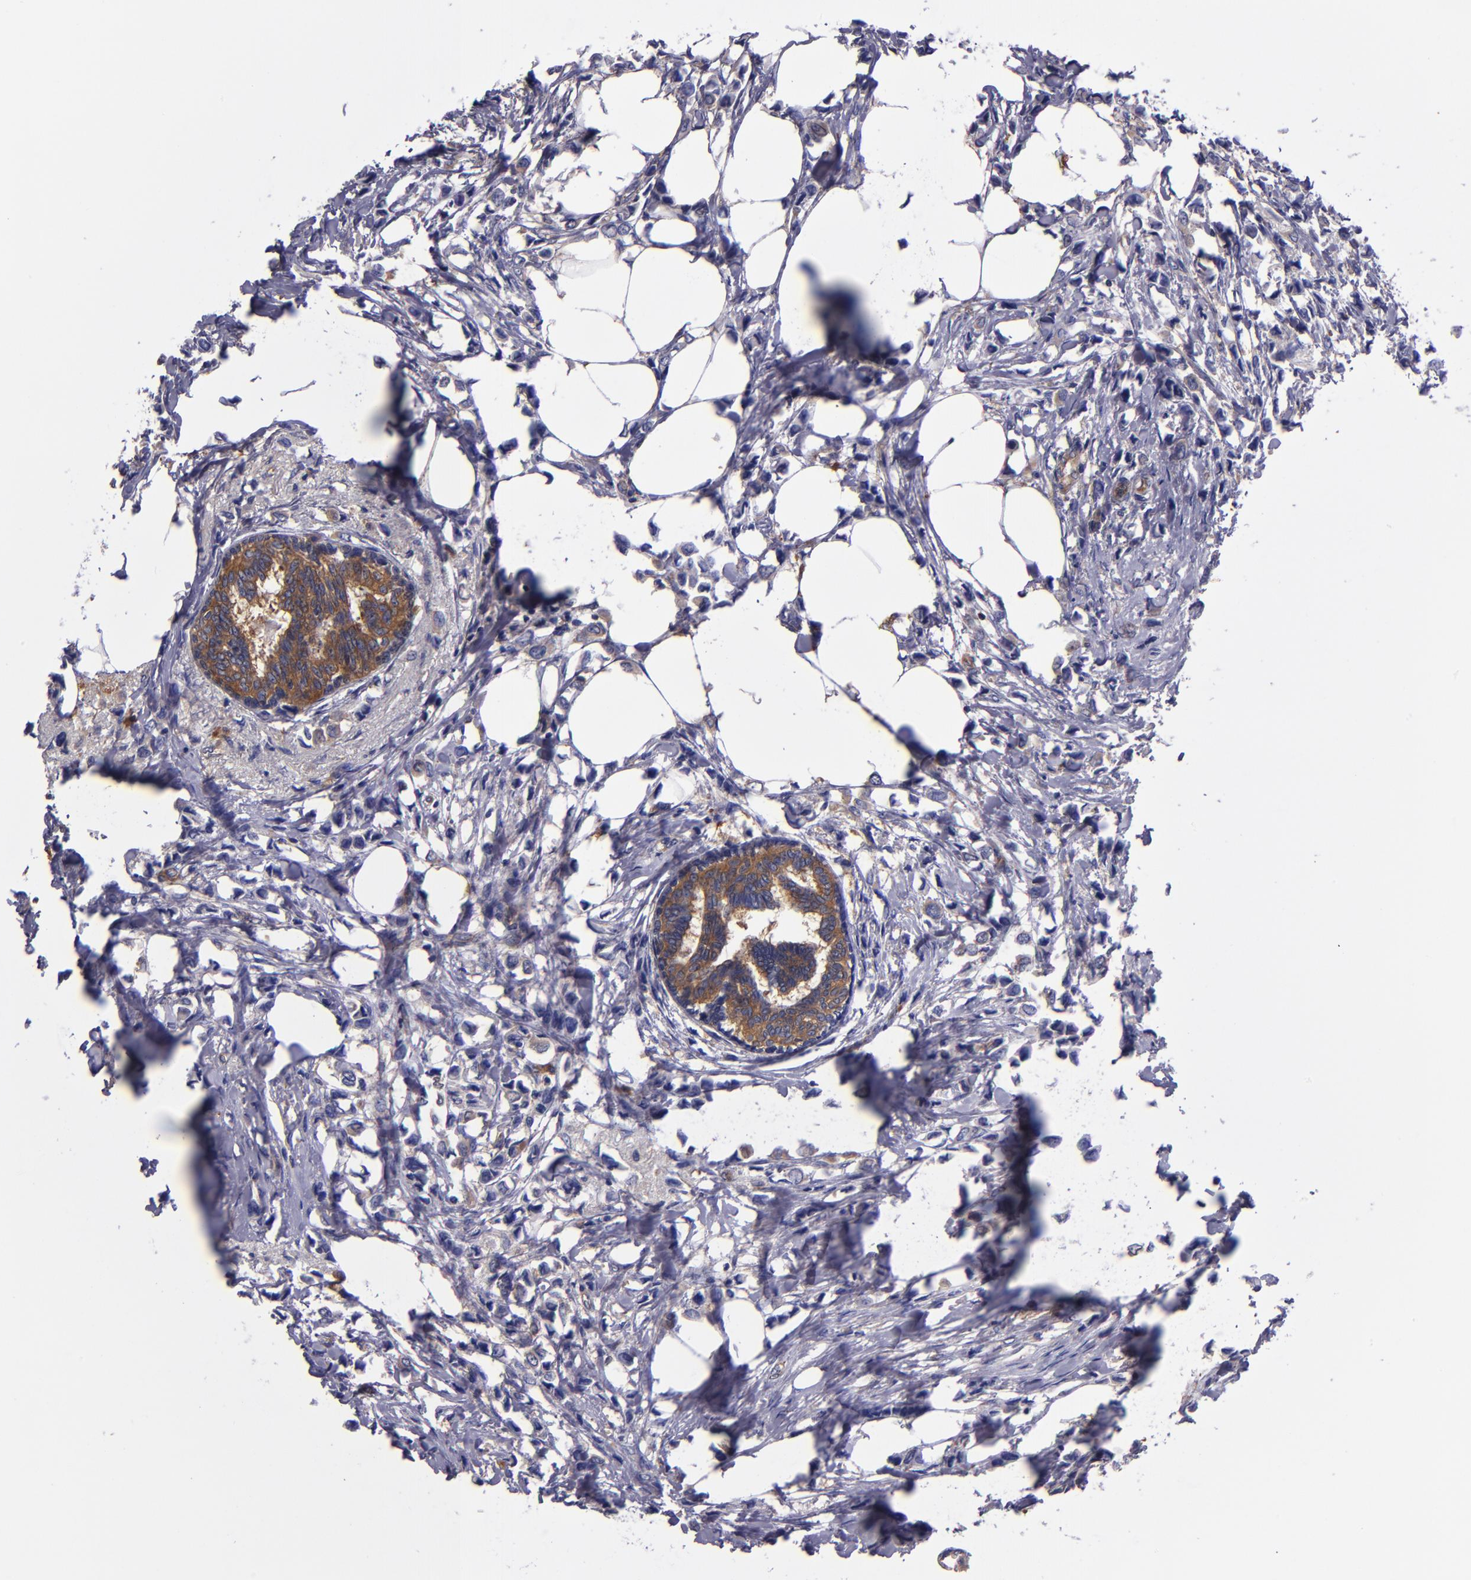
{"staining": {"intensity": "moderate", "quantity": ">75%", "location": "cytoplasmic/membranous"}, "tissue": "breast cancer", "cell_type": "Tumor cells", "image_type": "cancer", "snomed": [{"axis": "morphology", "description": "Lobular carcinoma"}, {"axis": "topography", "description": "Breast"}], "caption": "A photomicrograph of breast cancer stained for a protein demonstrates moderate cytoplasmic/membranous brown staining in tumor cells.", "gene": "CARS1", "patient": {"sex": "female", "age": 51}}